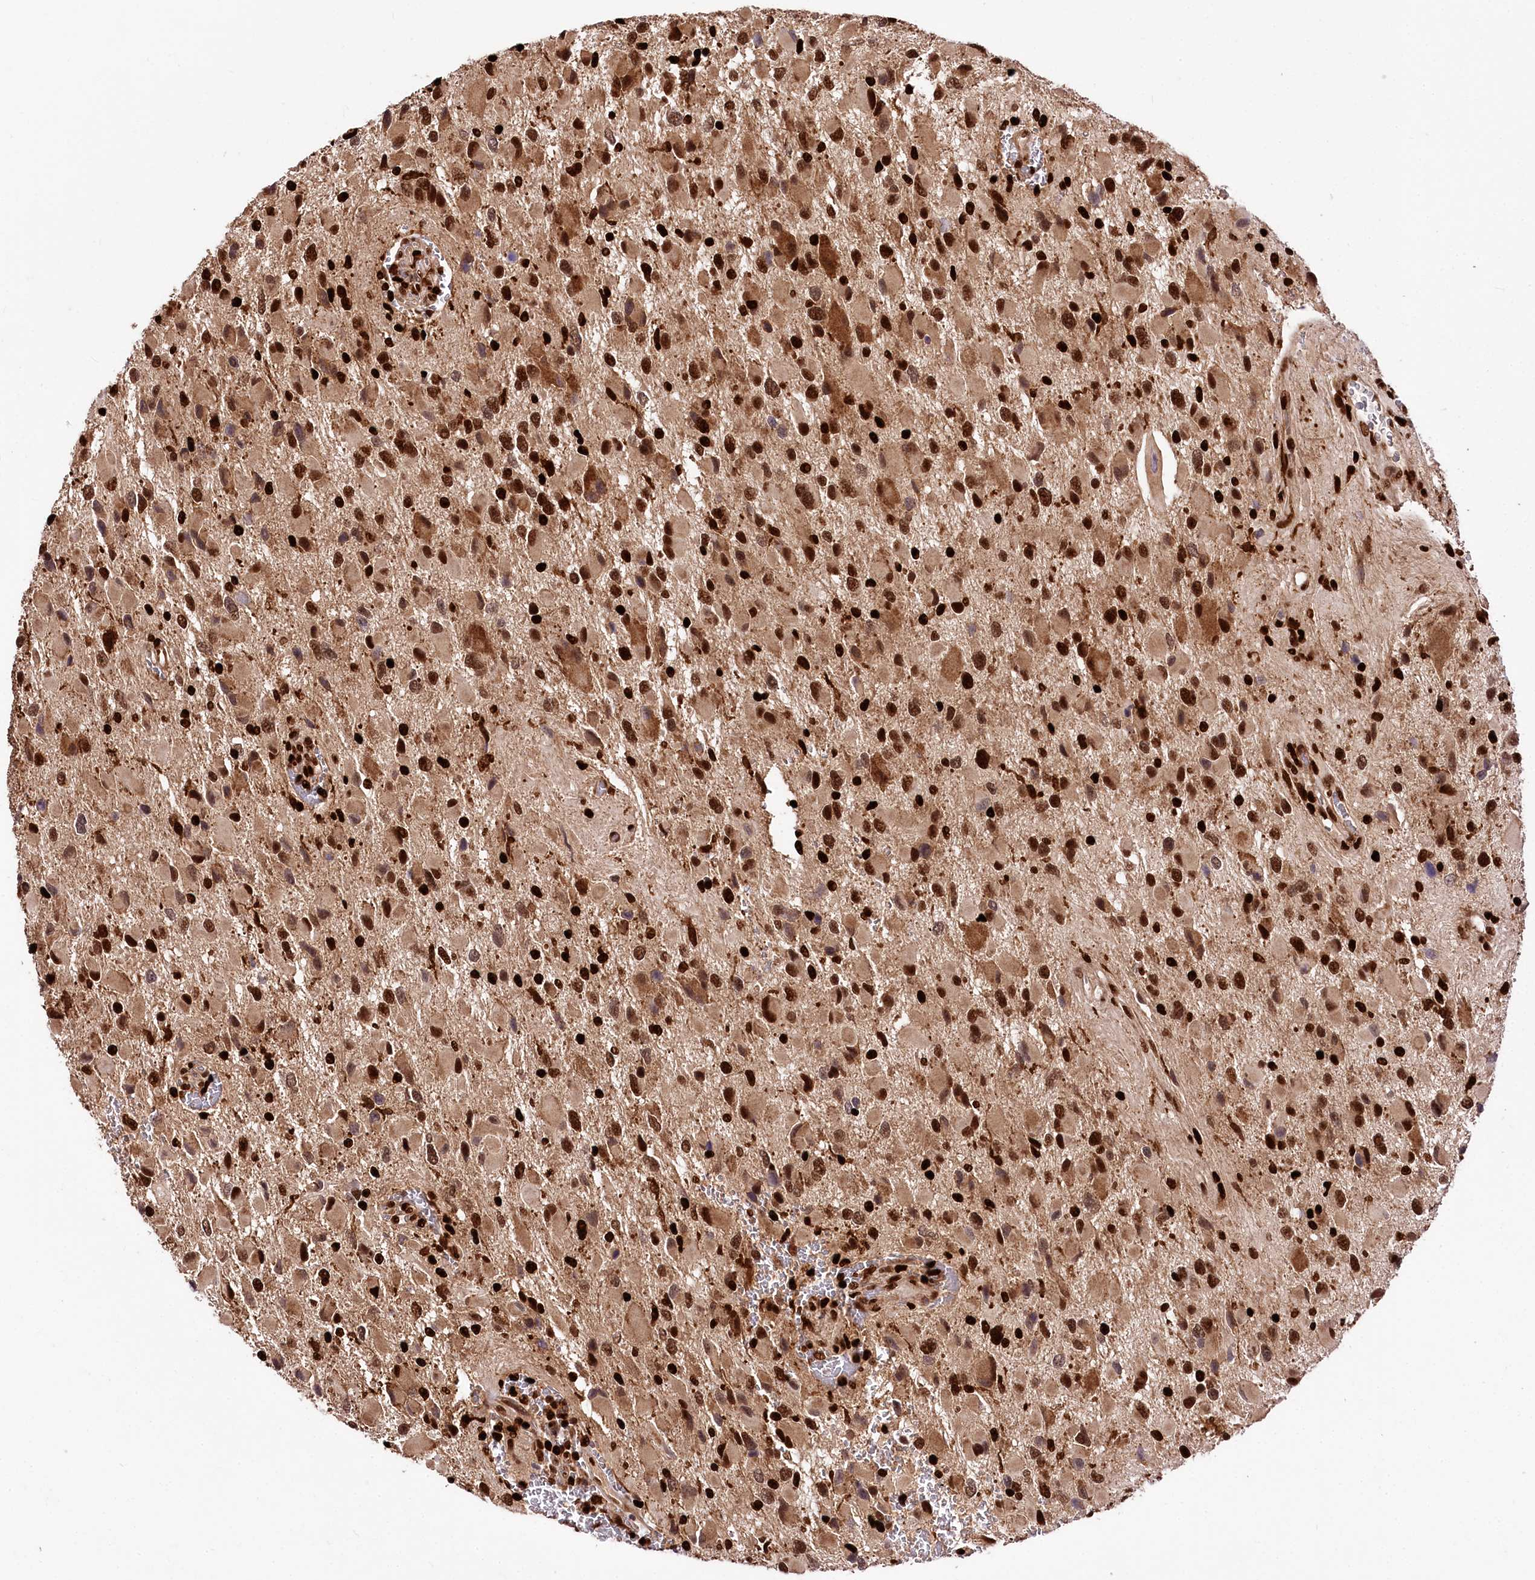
{"staining": {"intensity": "strong", "quantity": ">75%", "location": "nuclear"}, "tissue": "glioma", "cell_type": "Tumor cells", "image_type": "cancer", "snomed": [{"axis": "morphology", "description": "Glioma, malignant, High grade"}, {"axis": "topography", "description": "Brain"}], "caption": "Immunohistochemistry photomicrograph of human glioma stained for a protein (brown), which demonstrates high levels of strong nuclear positivity in about >75% of tumor cells.", "gene": "FIGN", "patient": {"sex": "male", "age": 53}}